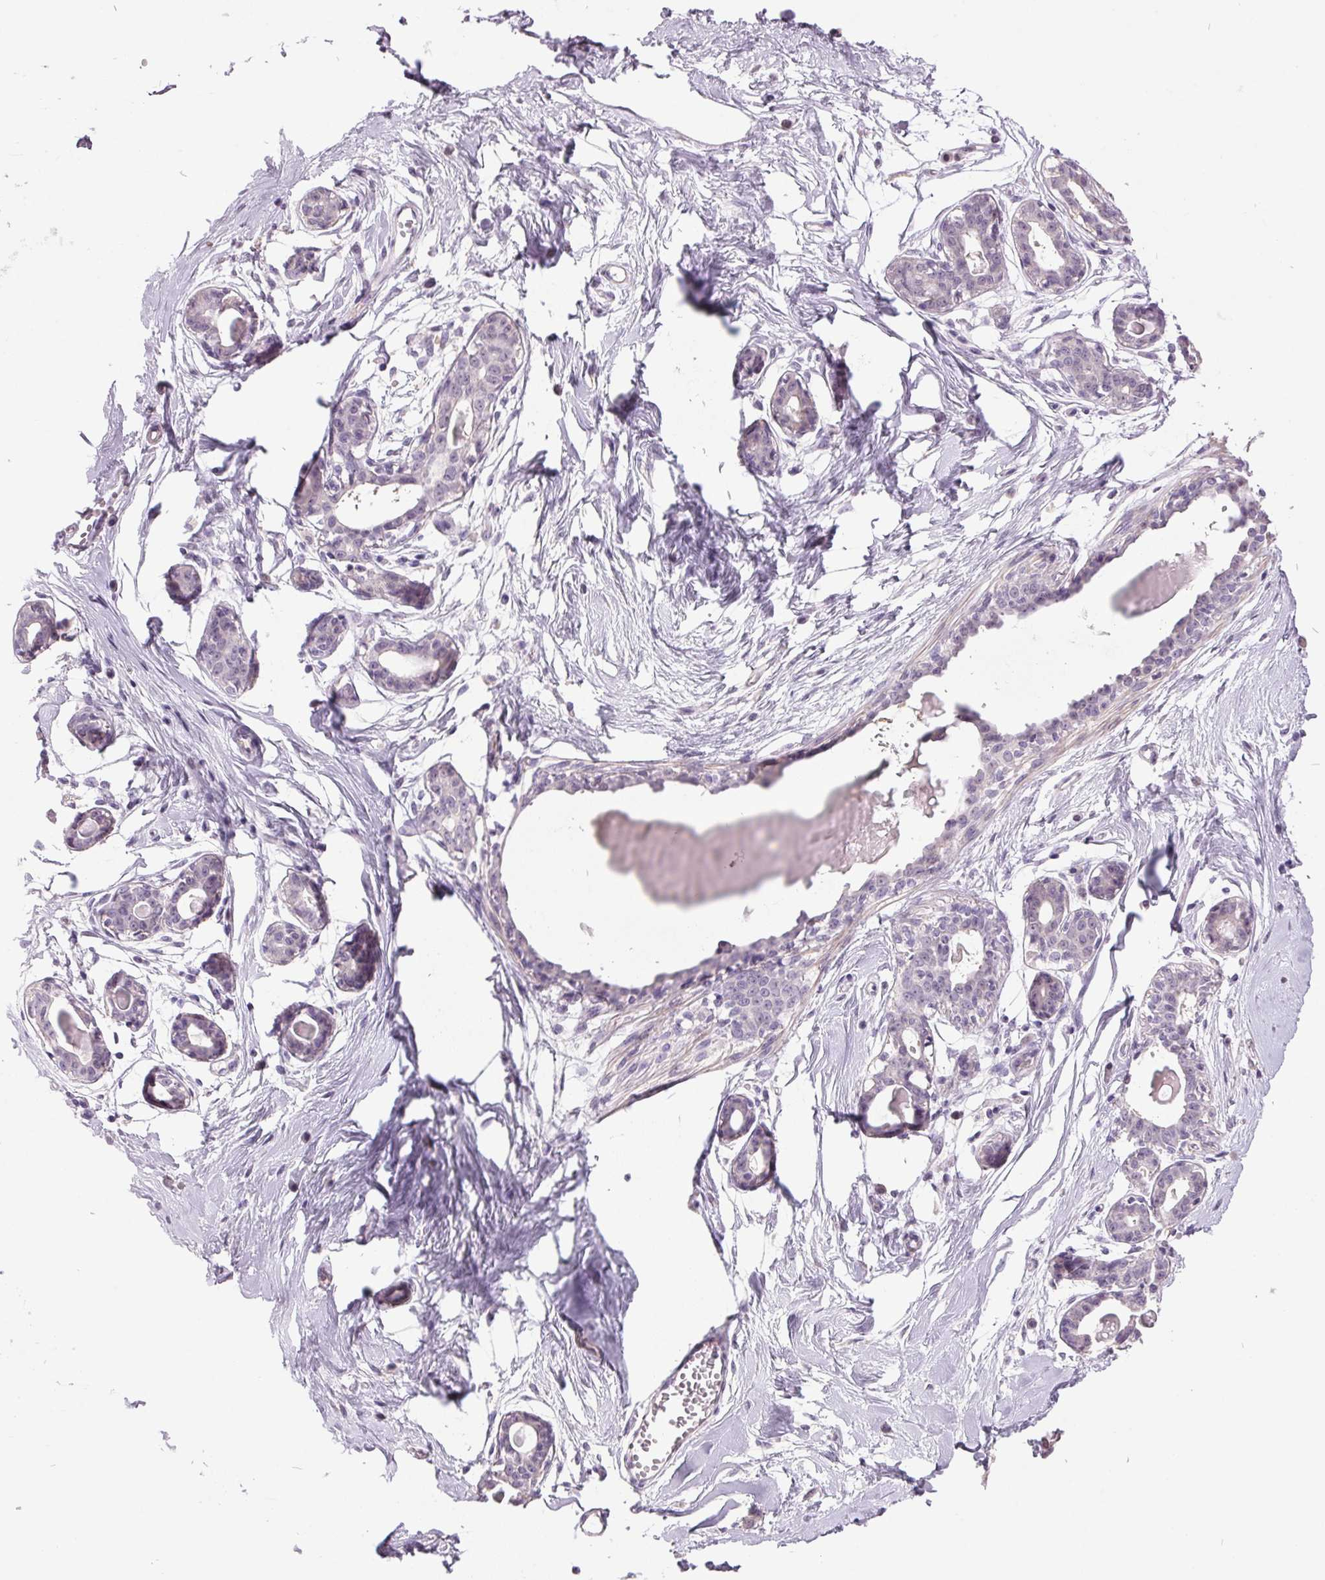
{"staining": {"intensity": "negative", "quantity": "none", "location": "none"}, "tissue": "breast", "cell_type": "Adipocytes", "image_type": "normal", "snomed": [{"axis": "morphology", "description": "Normal tissue, NOS"}, {"axis": "topography", "description": "Breast"}], "caption": "Immunohistochemistry histopathology image of unremarkable human breast stained for a protein (brown), which shows no positivity in adipocytes.", "gene": "C2orf16", "patient": {"sex": "female", "age": 45}}